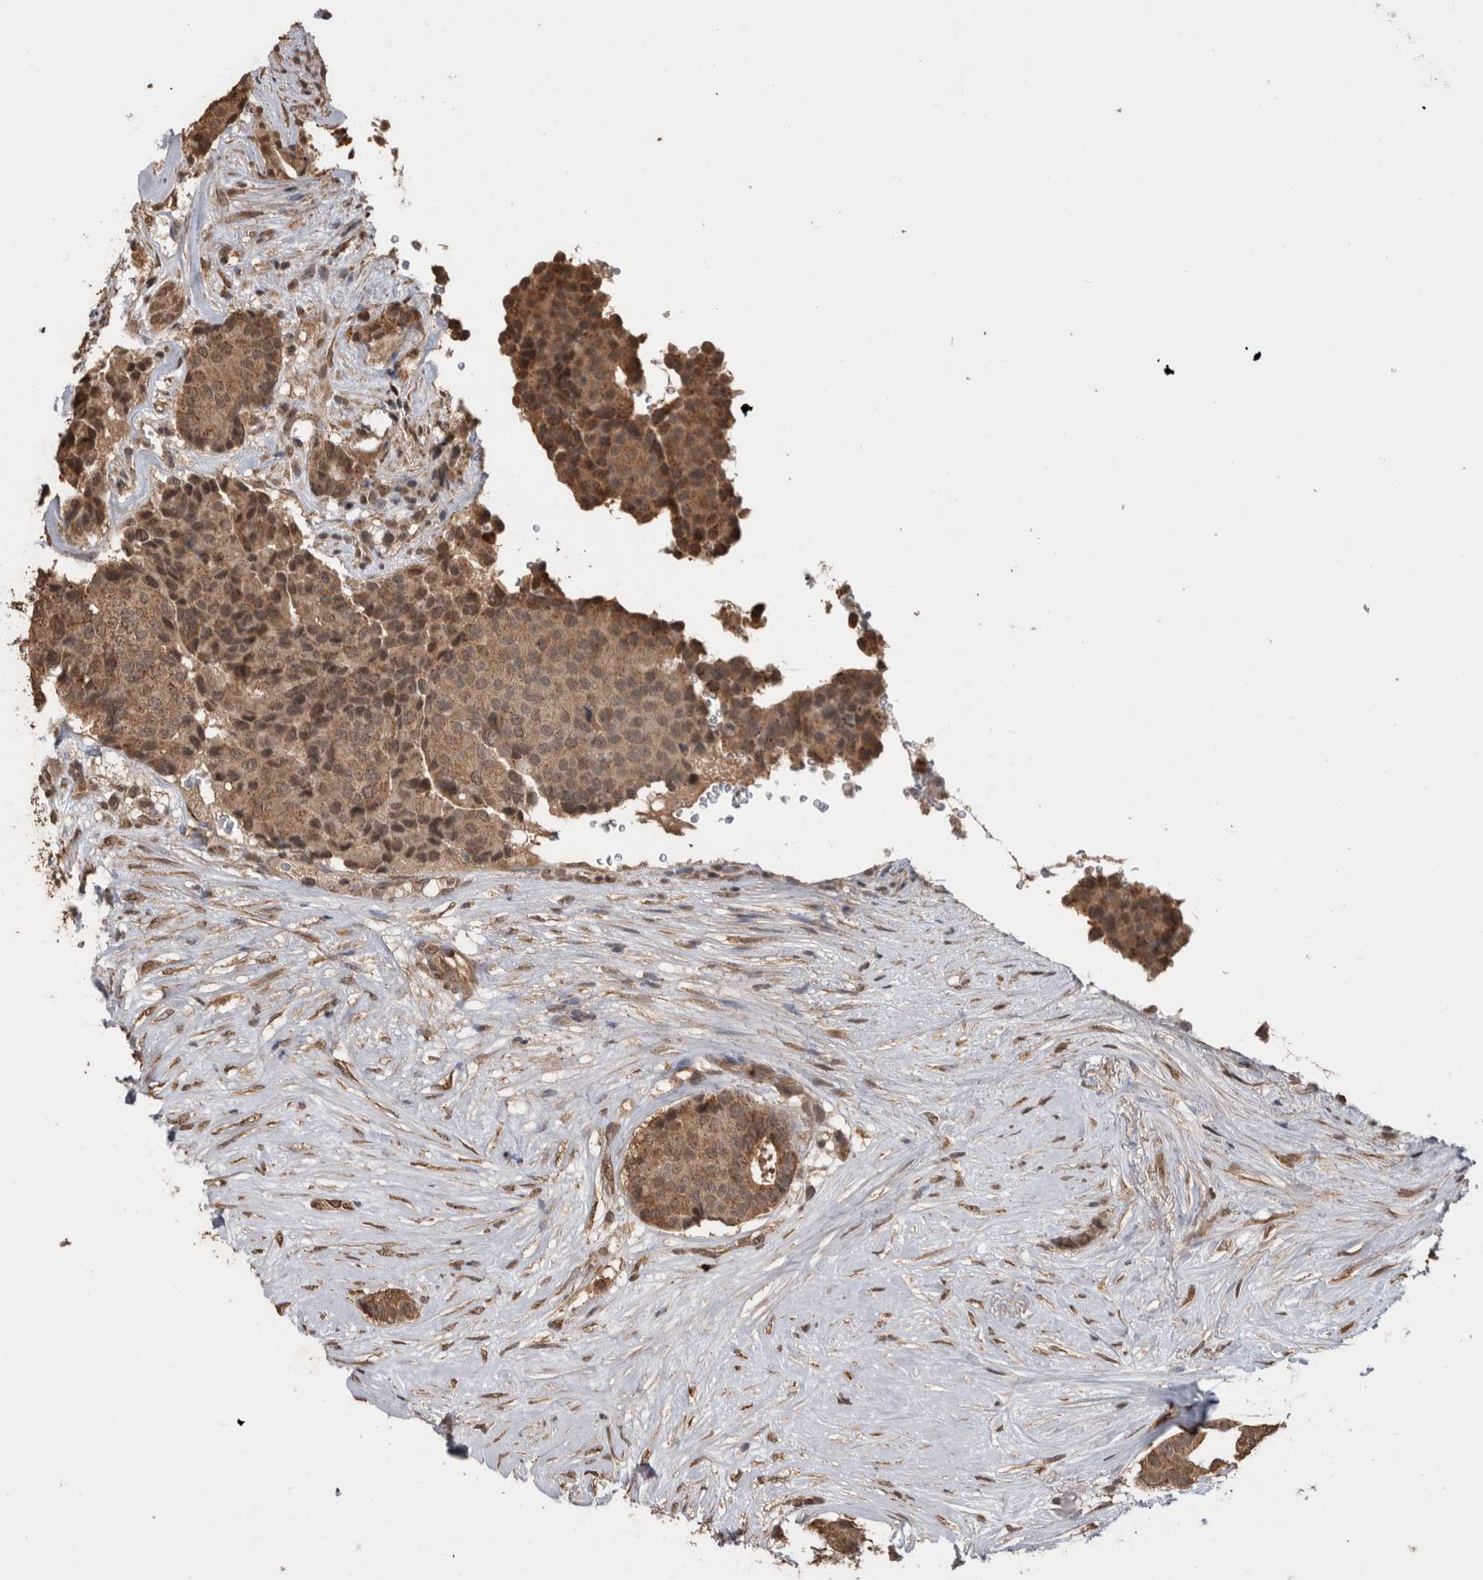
{"staining": {"intensity": "moderate", "quantity": ">75%", "location": "cytoplasmic/membranous,nuclear"}, "tissue": "breast cancer", "cell_type": "Tumor cells", "image_type": "cancer", "snomed": [{"axis": "morphology", "description": "Duct carcinoma"}, {"axis": "topography", "description": "Breast"}], "caption": "High-power microscopy captured an IHC image of invasive ductal carcinoma (breast), revealing moderate cytoplasmic/membranous and nuclear positivity in about >75% of tumor cells.", "gene": "PAK4", "patient": {"sex": "female", "age": 75}}